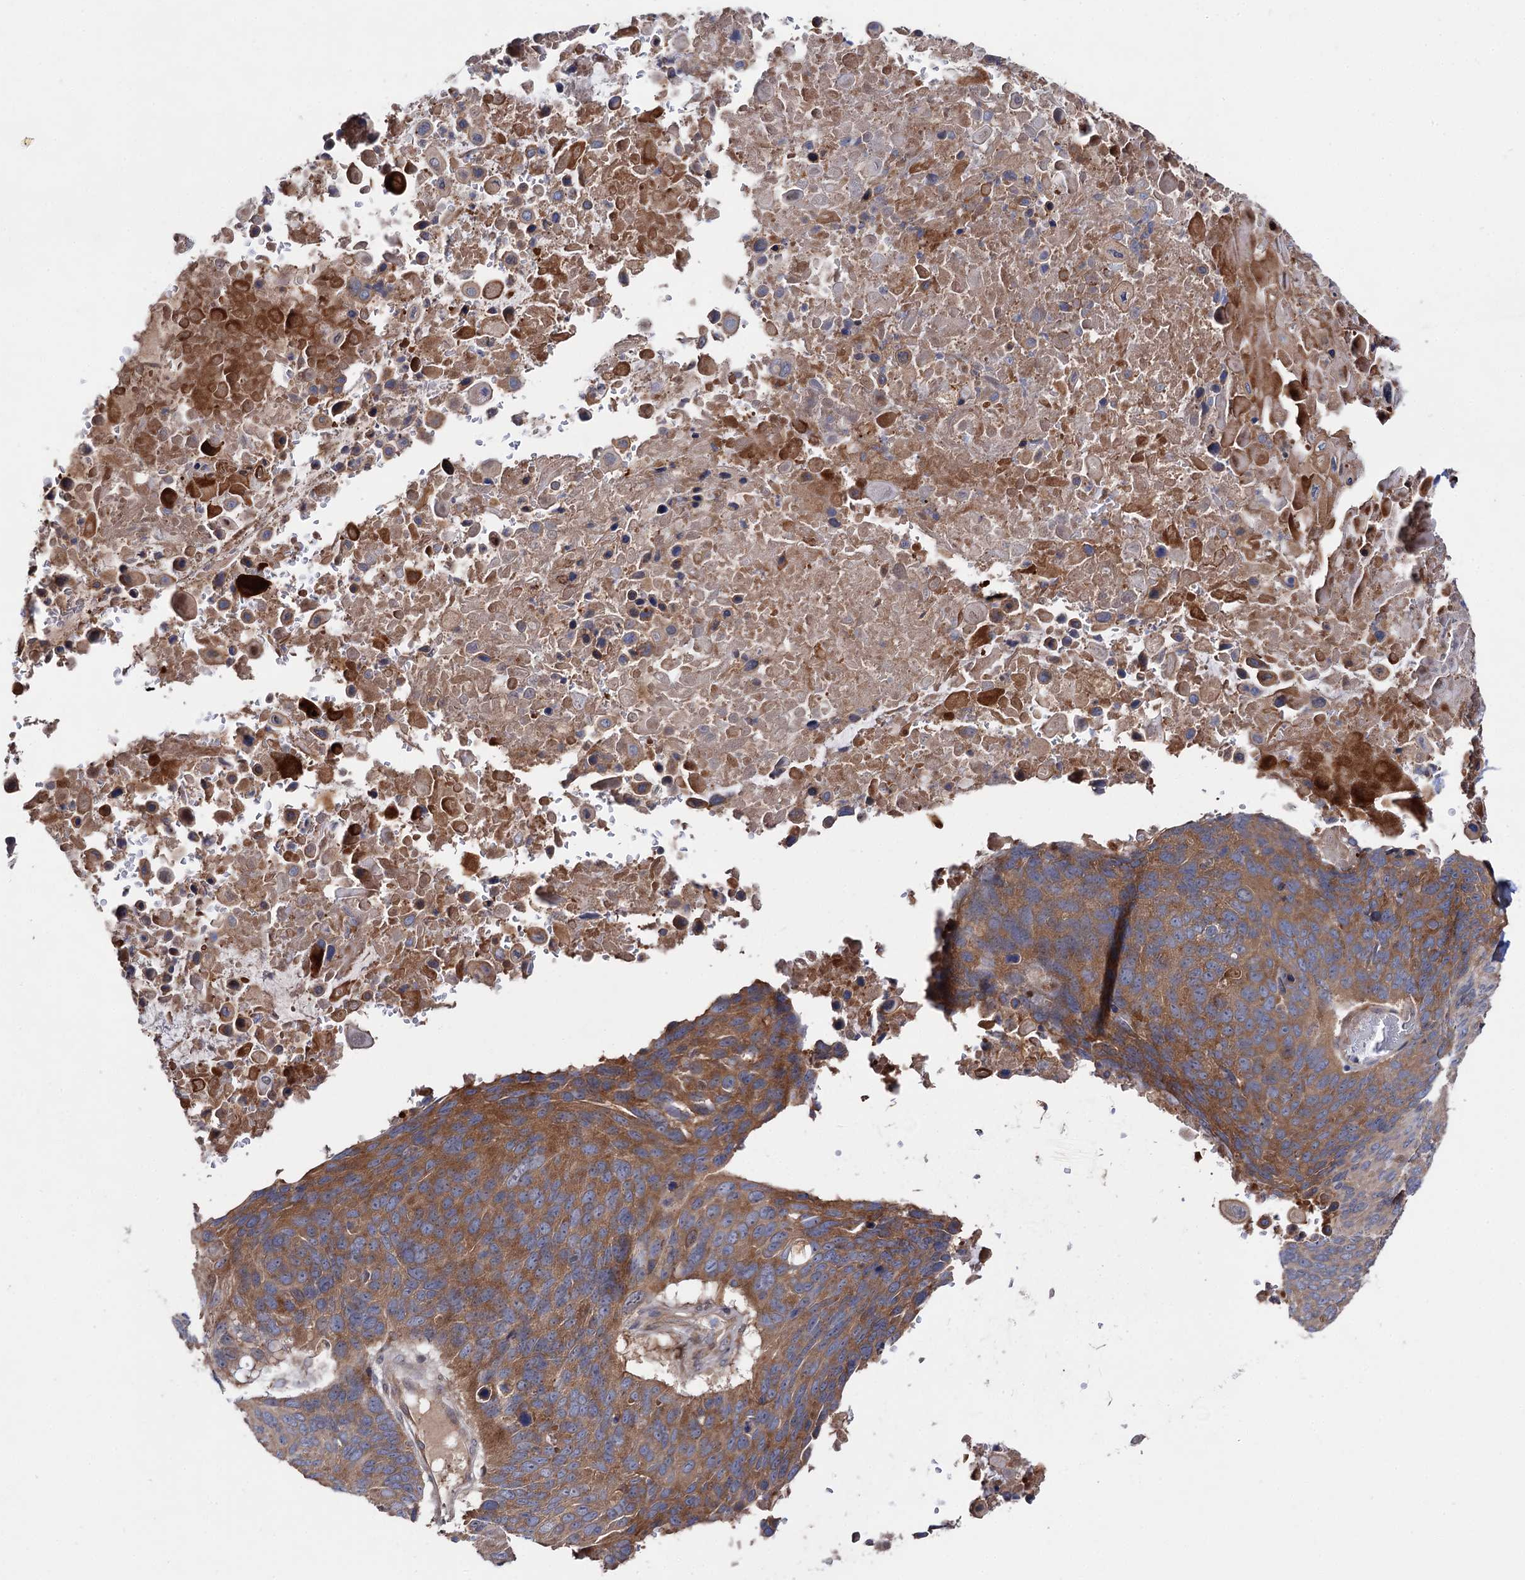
{"staining": {"intensity": "moderate", "quantity": ">75%", "location": "cytoplasmic/membranous"}, "tissue": "lung cancer", "cell_type": "Tumor cells", "image_type": "cancer", "snomed": [{"axis": "morphology", "description": "Squamous cell carcinoma, NOS"}, {"axis": "topography", "description": "Lung"}], "caption": "Squamous cell carcinoma (lung) tissue exhibits moderate cytoplasmic/membranous expression in approximately >75% of tumor cells, visualized by immunohistochemistry.", "gene": "NAA25", "patient": {"sex": "male", "age": 66}}